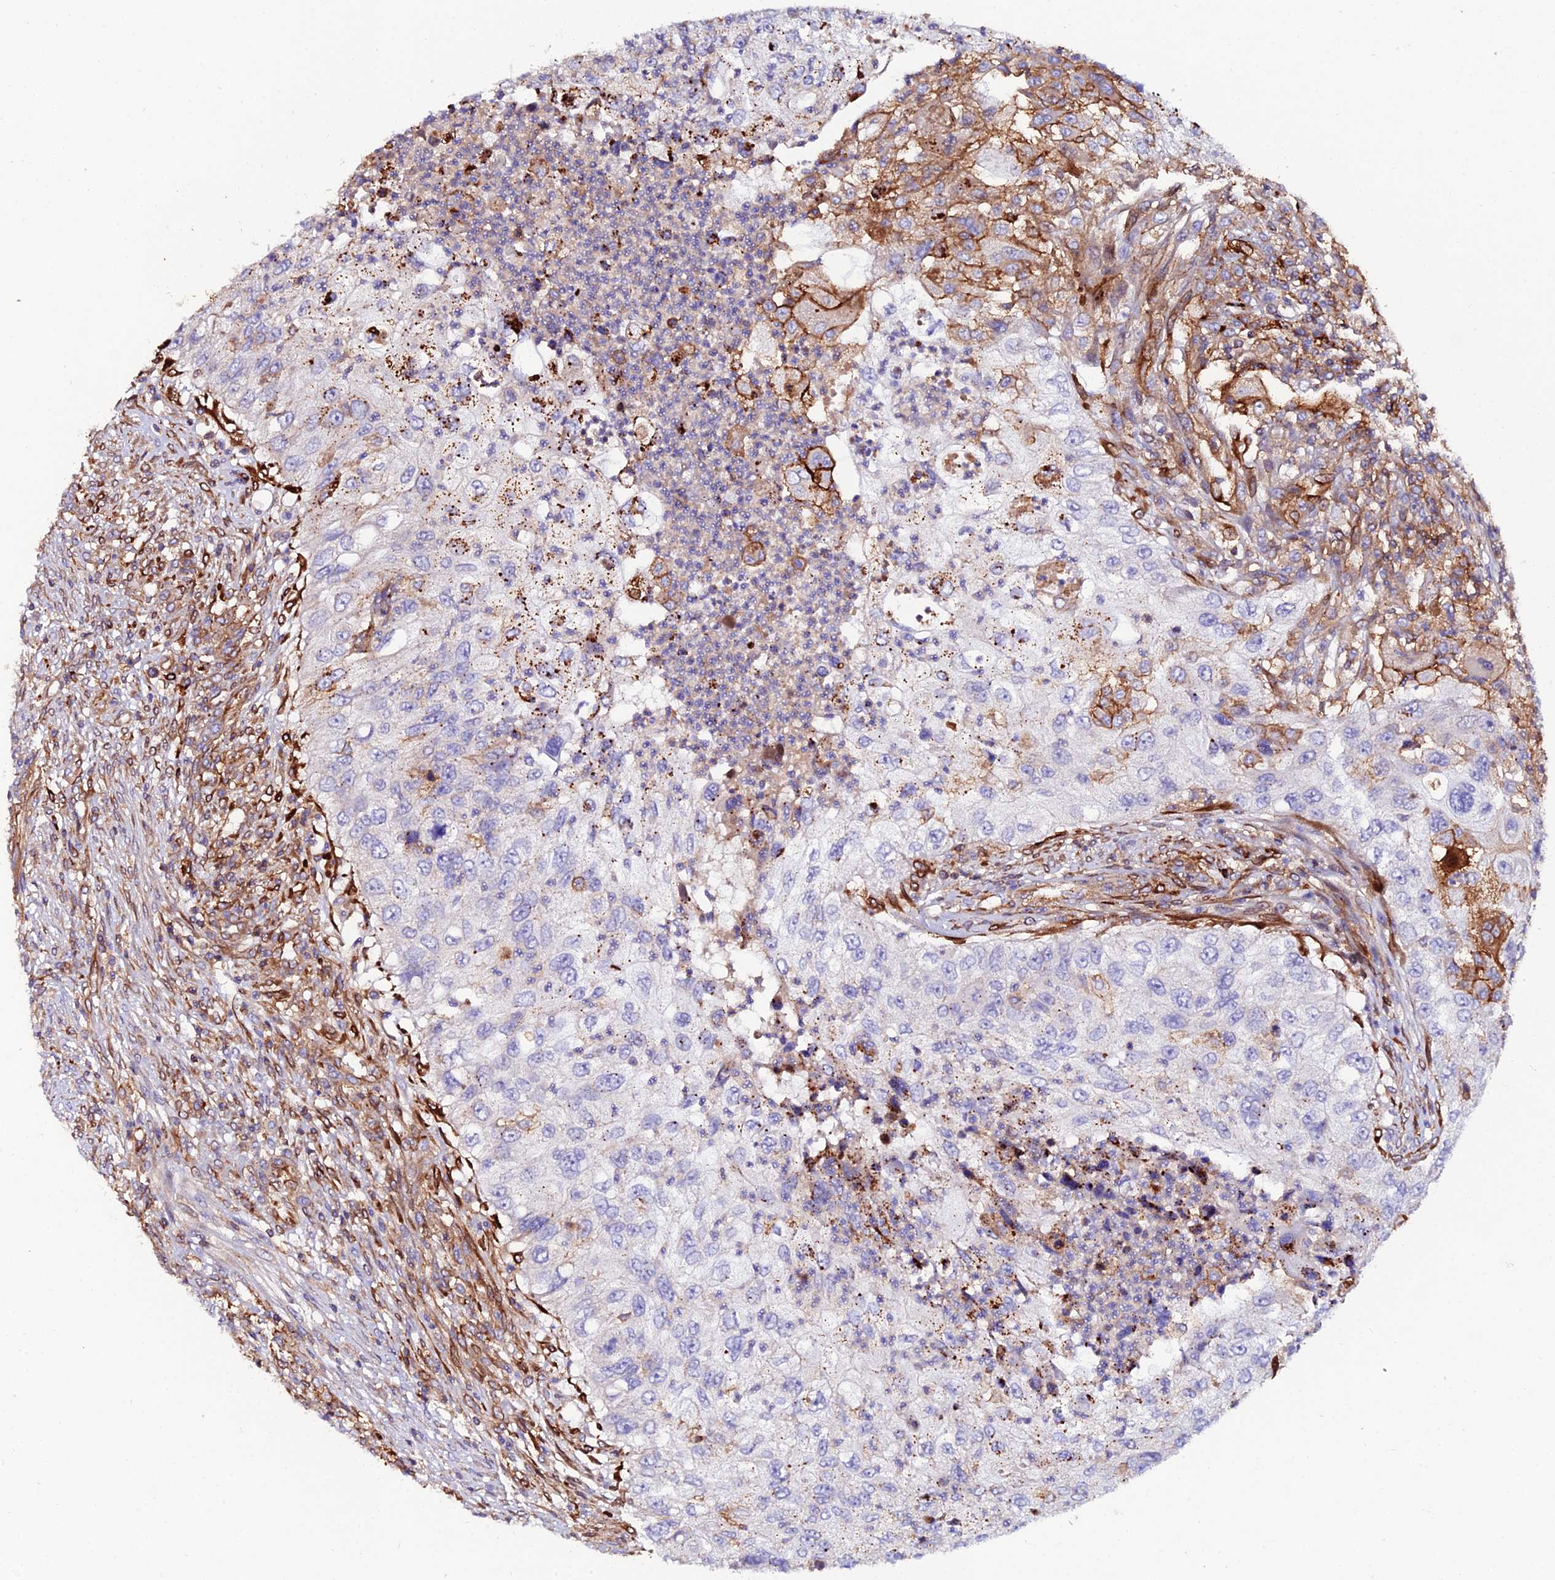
{"staining": {"intensity": "moderate", "quantity": "<25%", "location": "cytoplasmic/membranous"}, "tissue": "urothelial cancer", "cell_type": "Tumor cells", "image_type": "cancer", "snomed": [{"axis": "morphology", "description": "Urothelial carcinoma, High grade"}, {"axis": "topography", "description": "Urinary bladder"}], "caption": "An immunohistochemistry histopathology image of neoplastic tissue is shown. Protein staining in brown shows moderate cytoplasmic/membranous positivity in high-grade urothelial carcinoma within tumor cells. (Brightfield microscopy of DAB IHC at high magnification).", "gene": "TRPV2", "patient": {"sex": "female", "age": 60}}